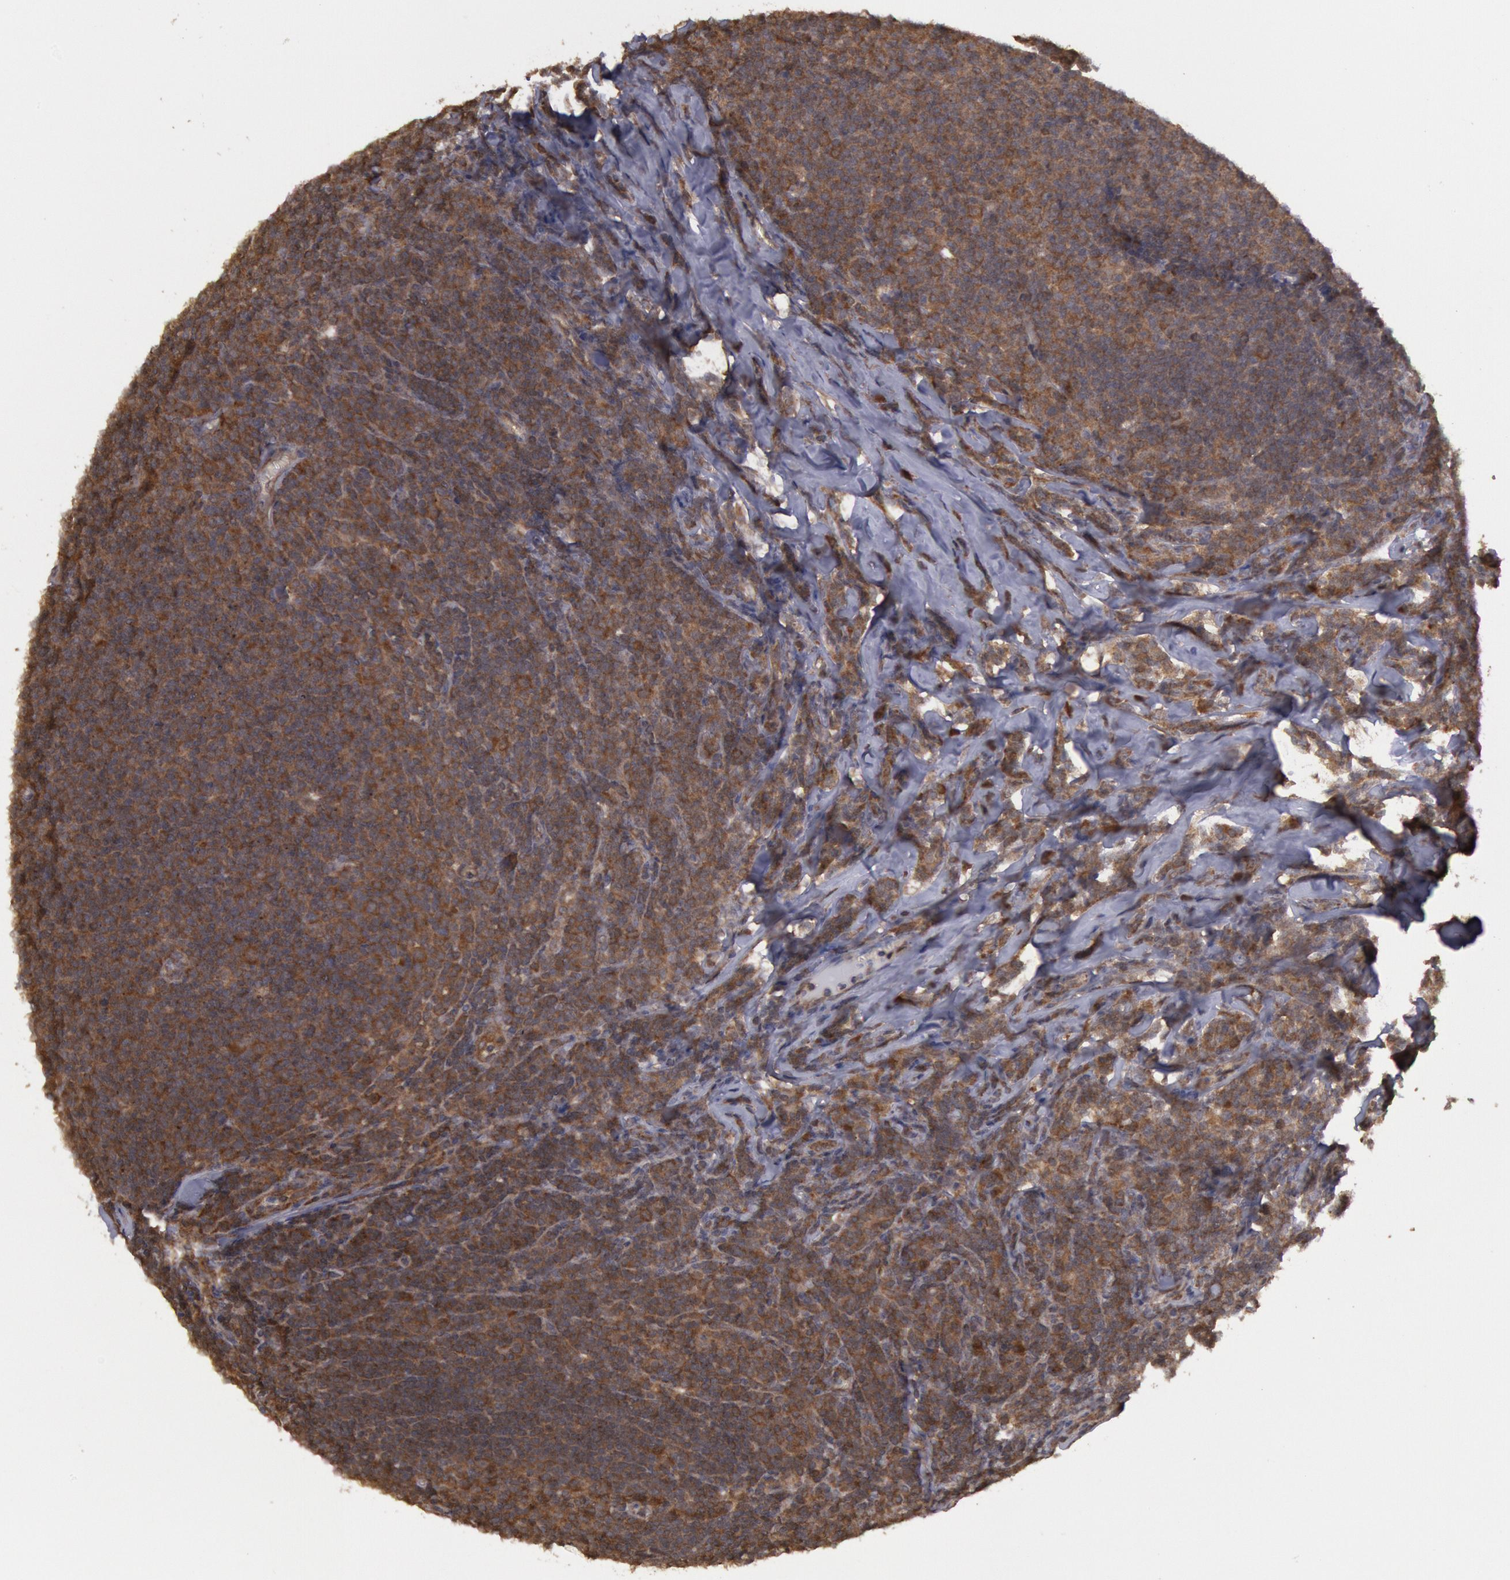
{"staining": {"intensity": "moderate", "quantity": "25%-75%", "location": "cytoplasmic/membranous,nuclear"}, "tissue": "lymphoma", "cell_type": "Tumor cells", "image_type": "cancer", "snomed": [{"axis": "morphology", "description": "Malignant lymphoma, non-Hodgkin's type, Low grade"}, {"axis": "topography", "description": "Lymph node"}], "caption": "Immunohistochemistry (IHC) (DAB) staining of lymphoma displays moderate cytoplasmic/membranous and nuclear protein staining in about 25%-75% of tumor cells.", "gene": "USP14", "patient": {"sex": "male", "age": 74}}